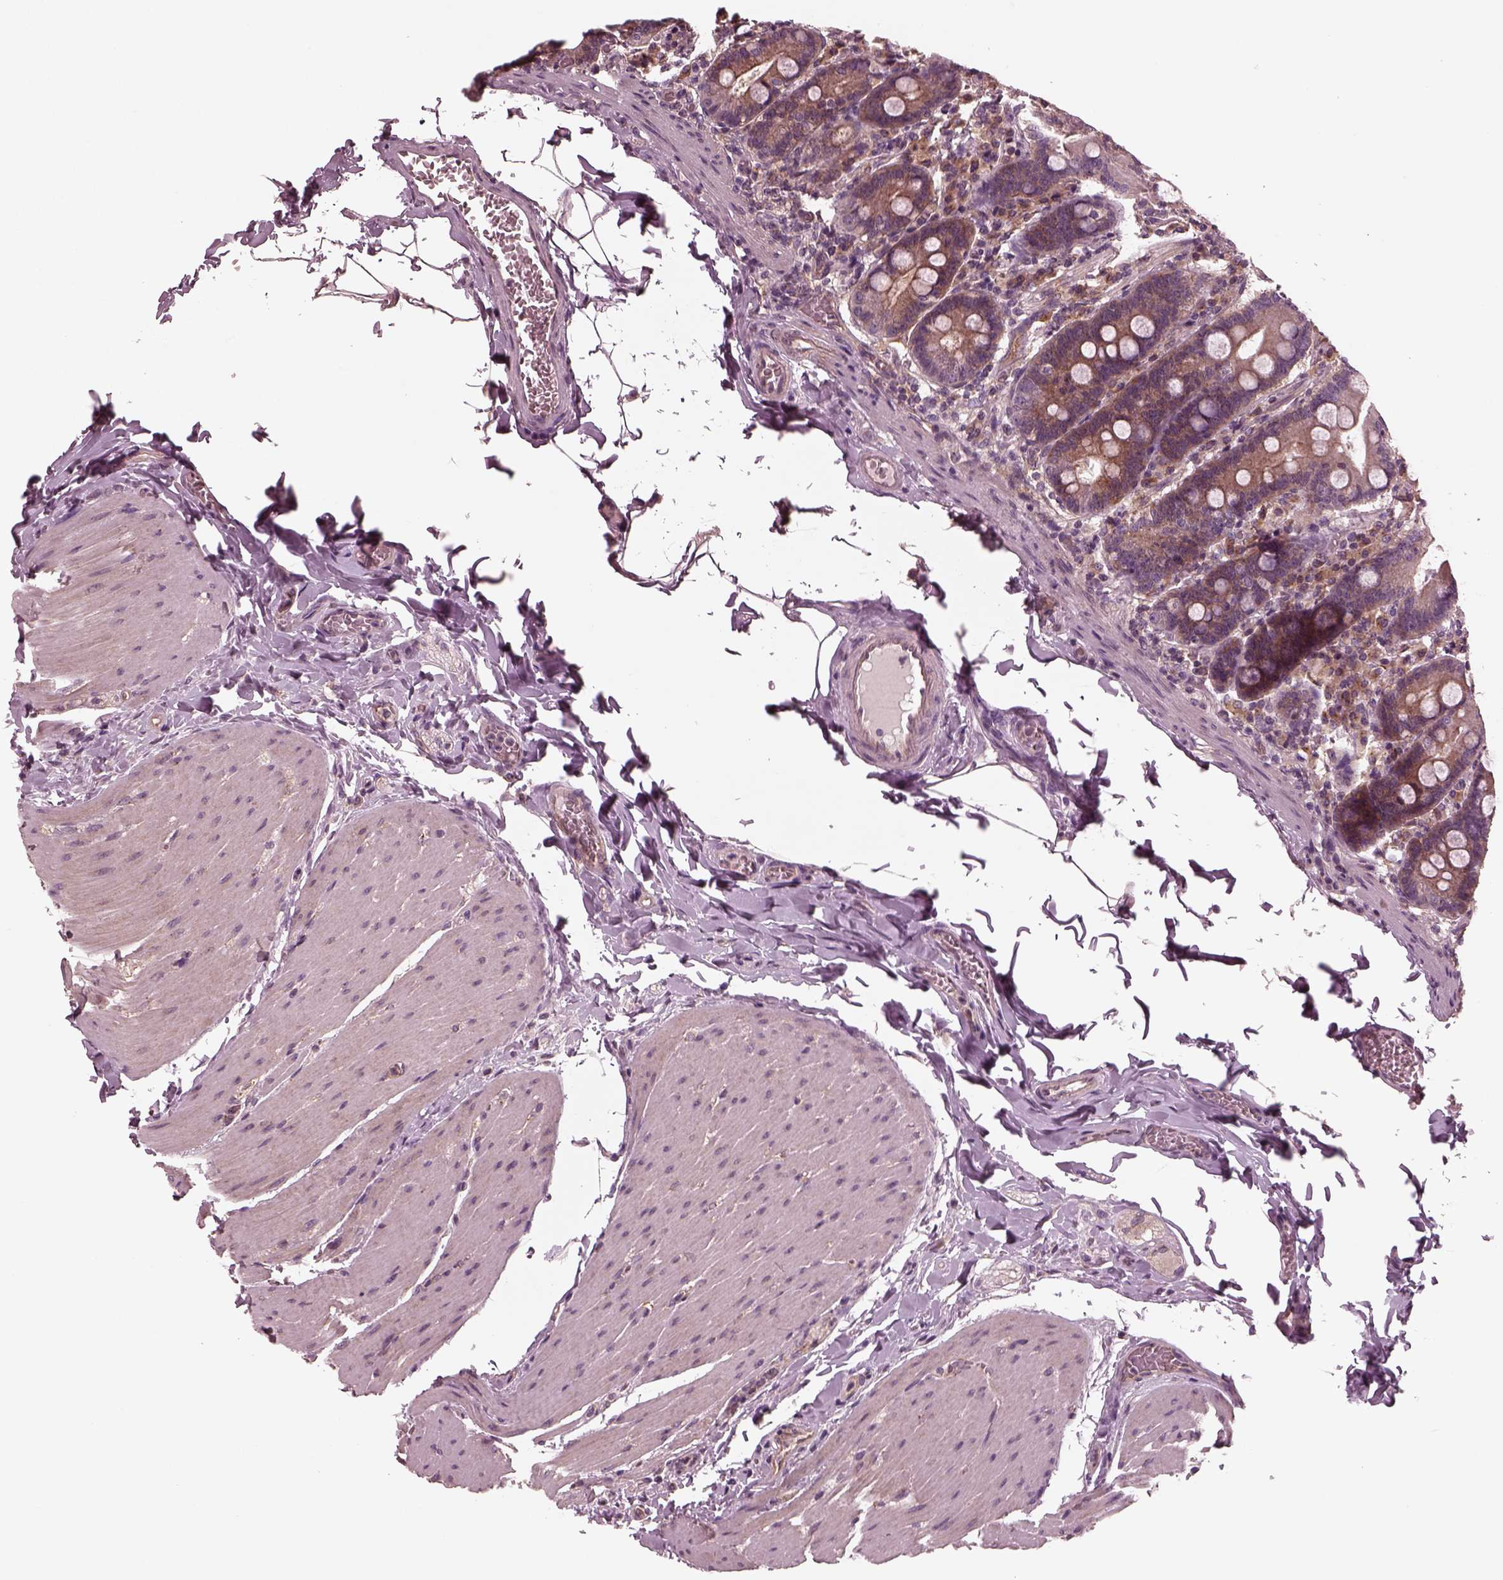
{"staining": {"intensity": "moderate", "quantity": "25%-75%", "location": "cytoplasmic/membranous"}, "tissue": "small intestine", "cell_type": "Glandular cells", "image_type": "normal", "snomed": [{"axis": "morphology", "description": "Normal tissue, NOS"}, {"axis": "topography", "description": "Small intestine"}], "caption": "Immunohistochemical staining of benign small intestine reveals medium levels of moderate cytoplasmic/membranous staining in approximately 25%-75% of glandular cells.", "gene": "TUBG1", "patient": {"sex": "male", "age": 37}}